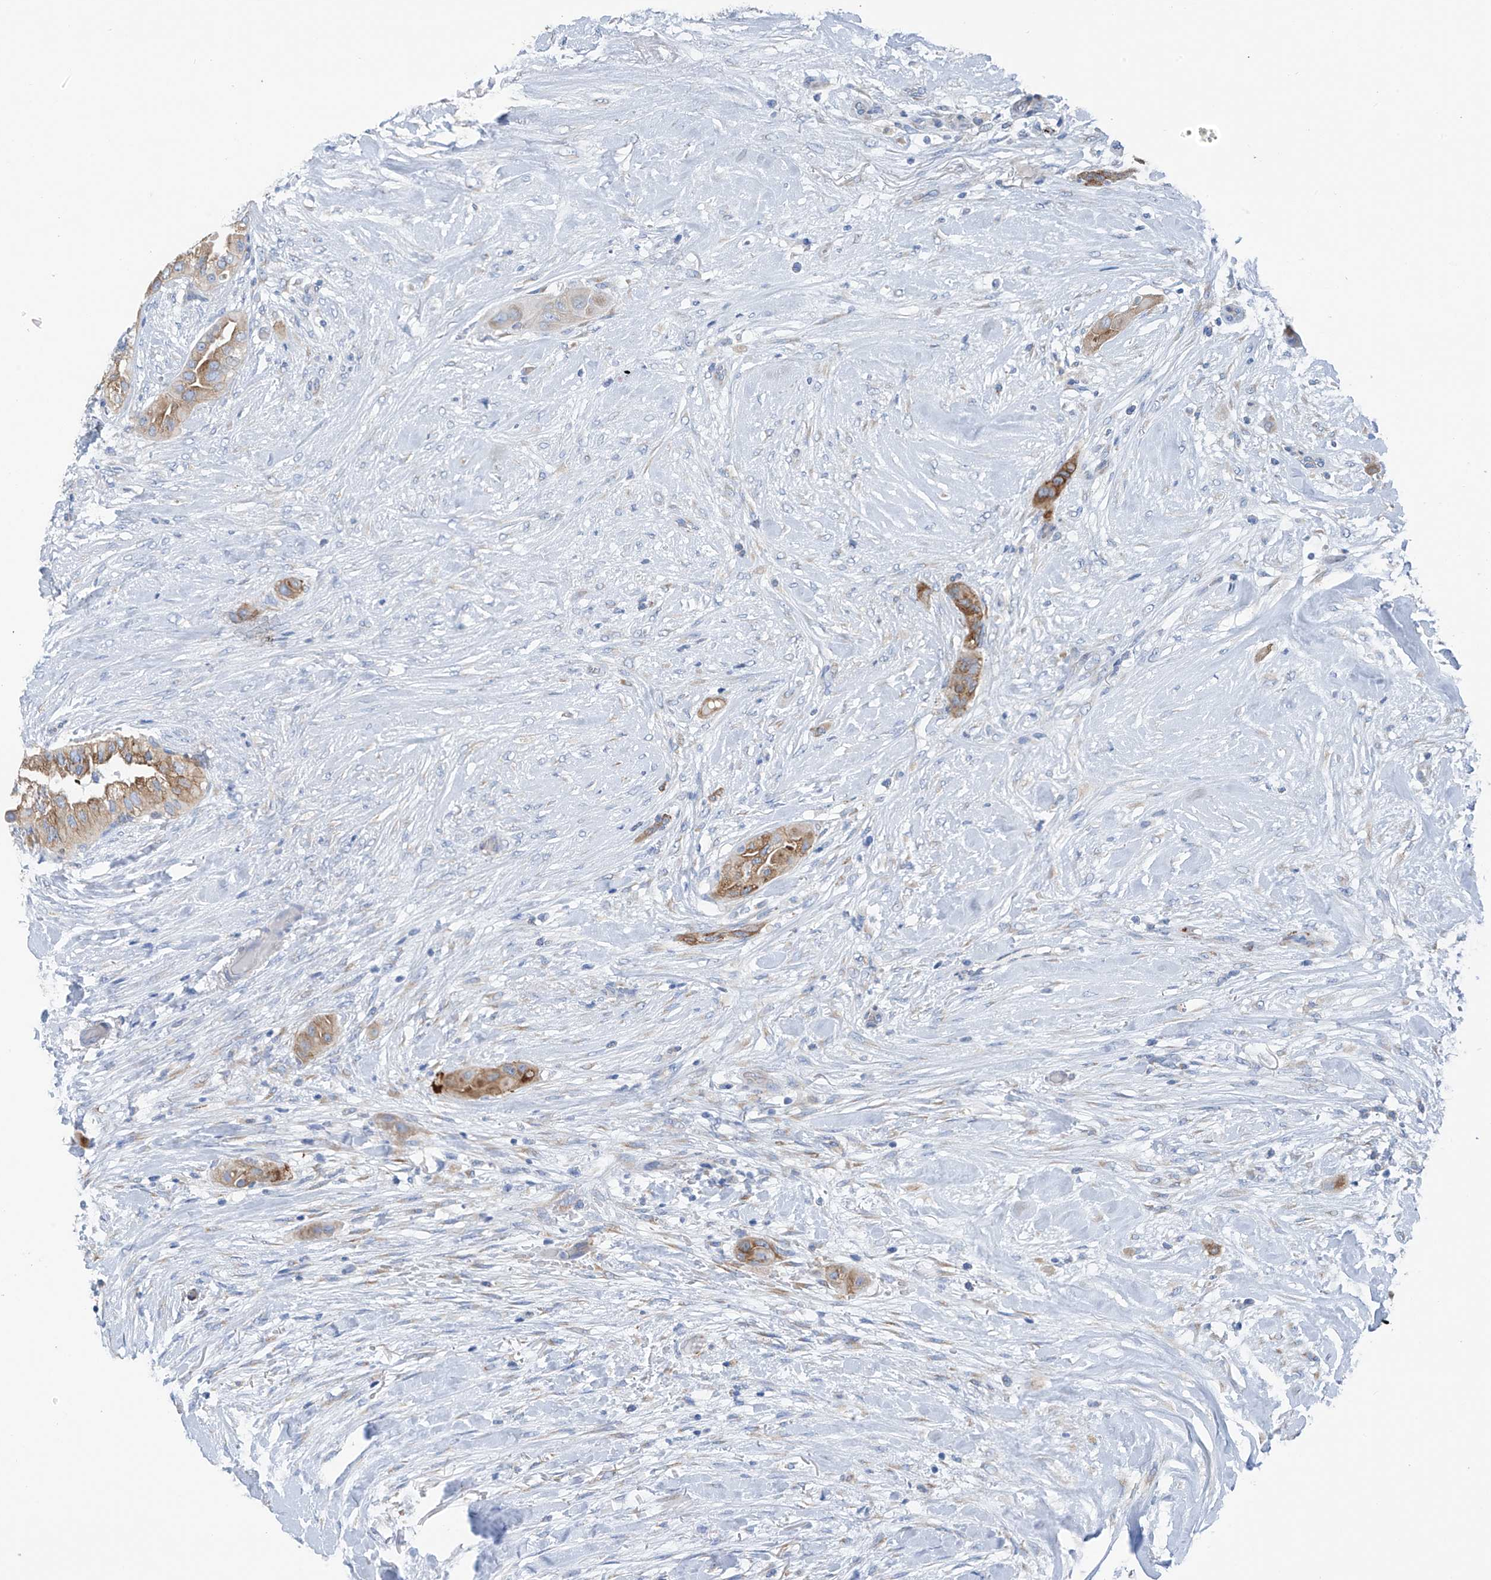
{"staining": {"intensity": "moderate", "quantity": "25%-75%", "location": "cytoplasmic/membranous"}, "tissue": "thyroid cancer", "cell_type": "Tumor cells", "image_type": "cancer", "snomed": [{"axis": "morphology", "description": "Papillary adenocarcinoma, NOS"}, {"axis": "topography", "description": "Thyroid gland"}], "caption": "Papillary adenocarcinoma (thyroid) stained for a protein displays moderate cytoplasmic/membranous positivity in tumor cells.", "gene": "RCN2", "patient": {"sex": "female", "age": 59}}